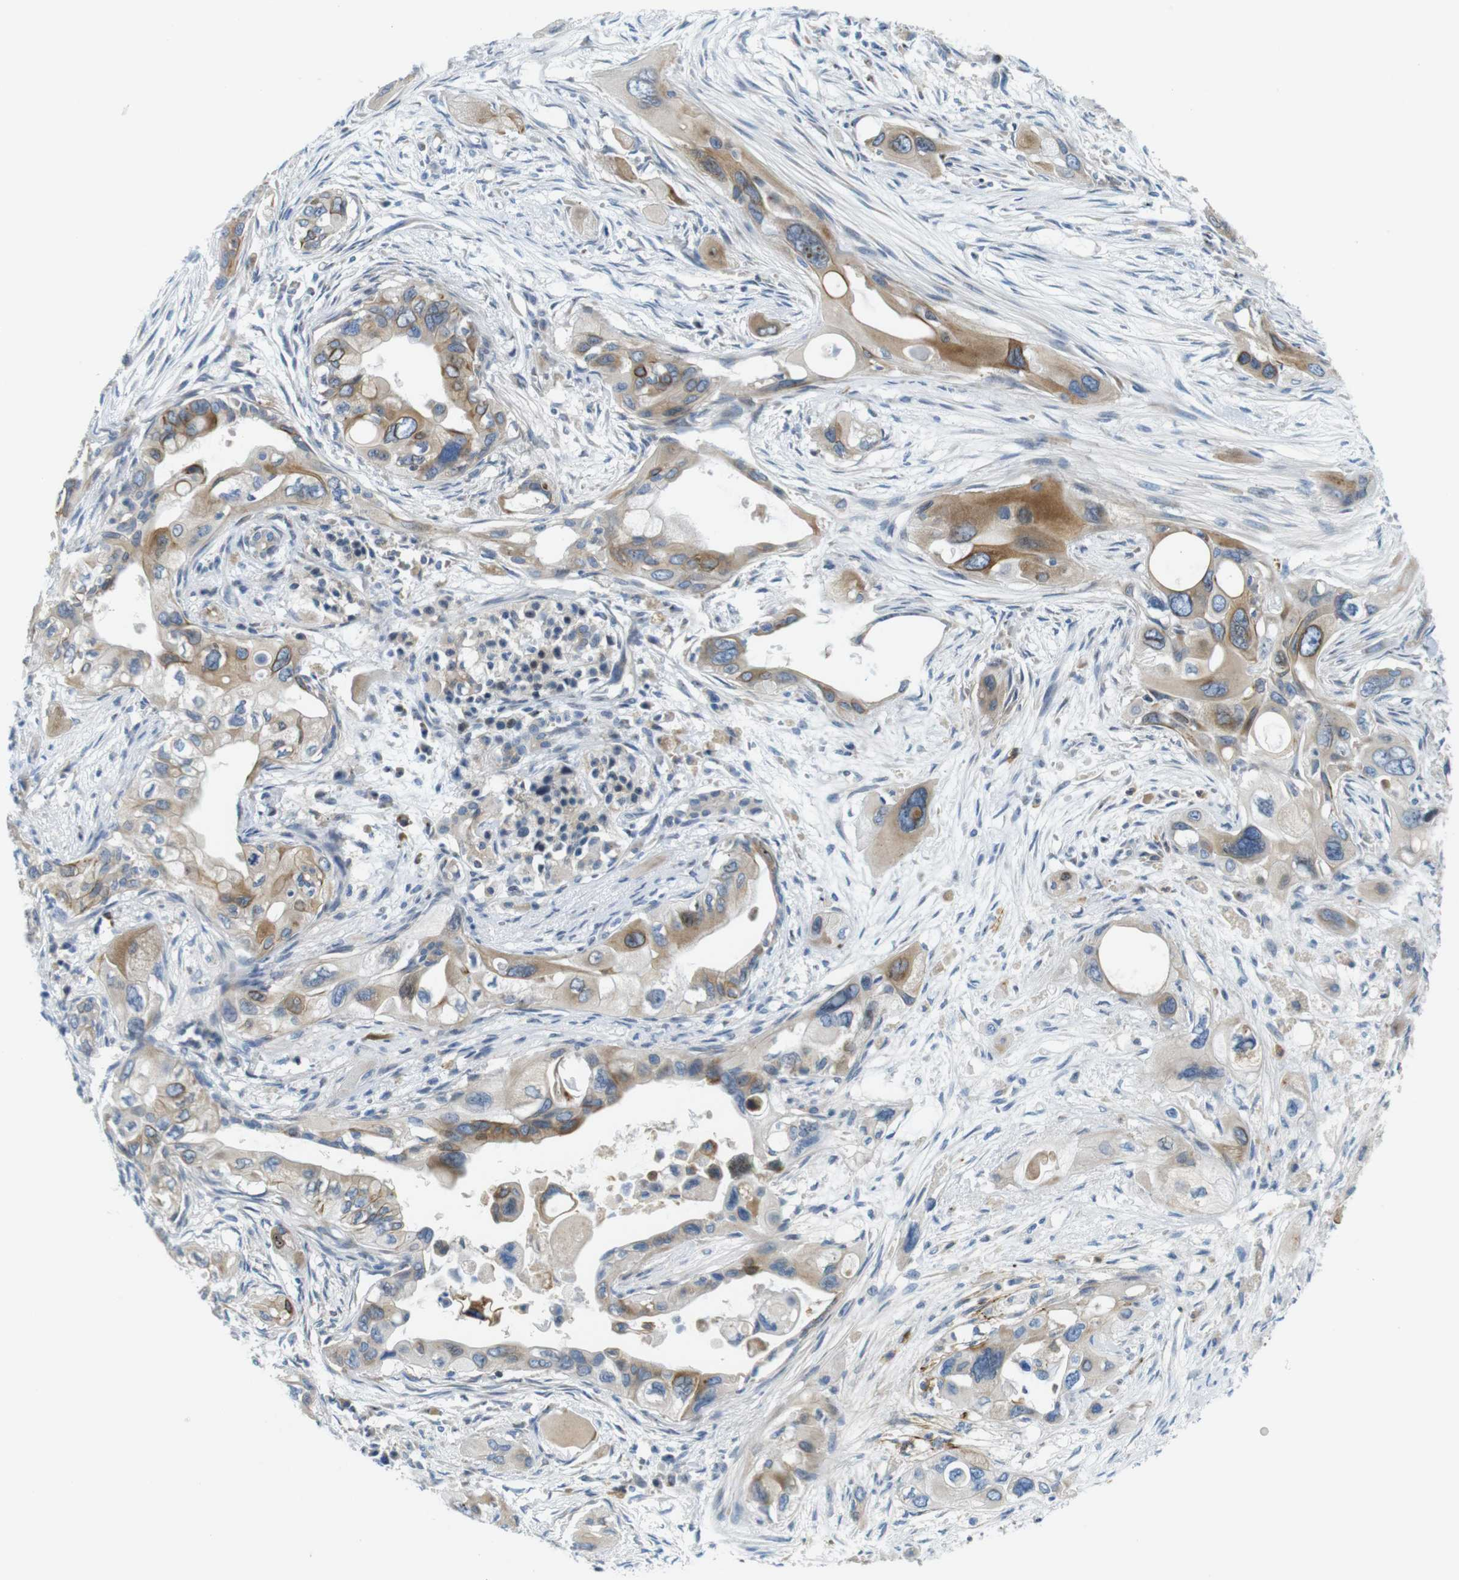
{"staining": {"intensity": "moderate", "quantity": ">75%", "location": "cytoplasmic/membranous"}, "tissue": "pancreatic cancer", "cell_type": "Tumor cells", "image_type": "cancer", "snomed": [{"axis": "morphology", "description": "Adenocarcinoma, NOS"}, {"axis": "topography", "description": "Pancreas"}], "caption": "This micrograph exhibits immunohistochemistry staining of adenocarcinoma (pancreatic), with medium moderate cytoplasmic/membranous staining in approximately >75% of tumor cells.", "gene": "ZDHHC3", "patient": {"sex": "male", "age": 73}}